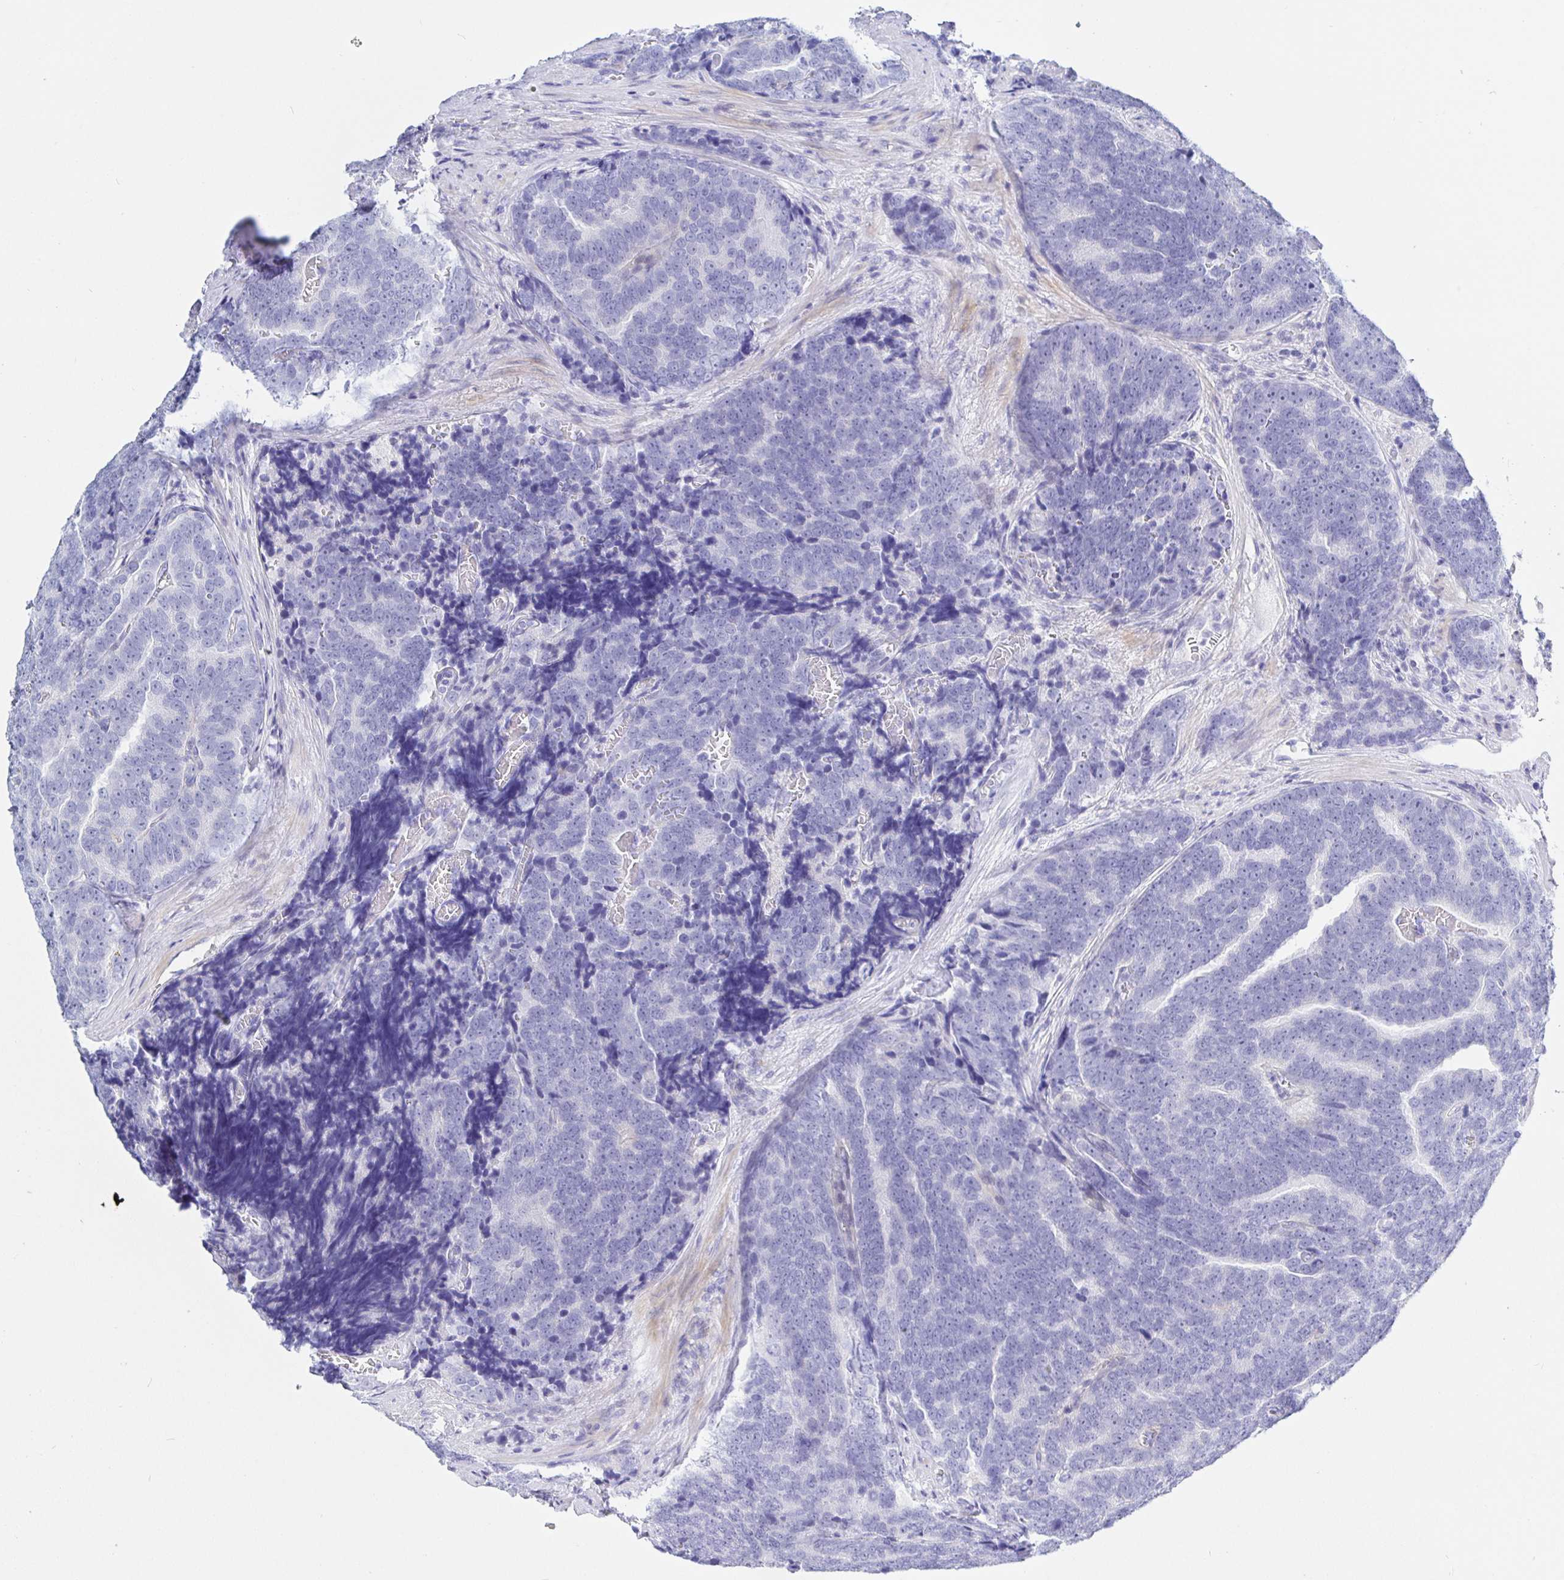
{"staining": {"intensity": "negative", "quantity": "none", "location": "none"}, "tissue": "prostate cancer", "cell_type": "Tumor cells", "image_type": "cancer", "snomed": [{"axis": "morphology", "description": "Adenocarcinoma, Low grade"}, {"axis": "topography", "description": "Prostate"}], "caption": "The IHC photomicrograph has no significant expression in tumor cells of low-grade adenocarcinoma (prostate) tissue. Brightfield microscopy of immunohistochemistry stained with DAB (brown) and hematoxylin (blue), captured at high magnification.", "gene": "KCNH6", "patient": {"sex": "male", "age": 62}}